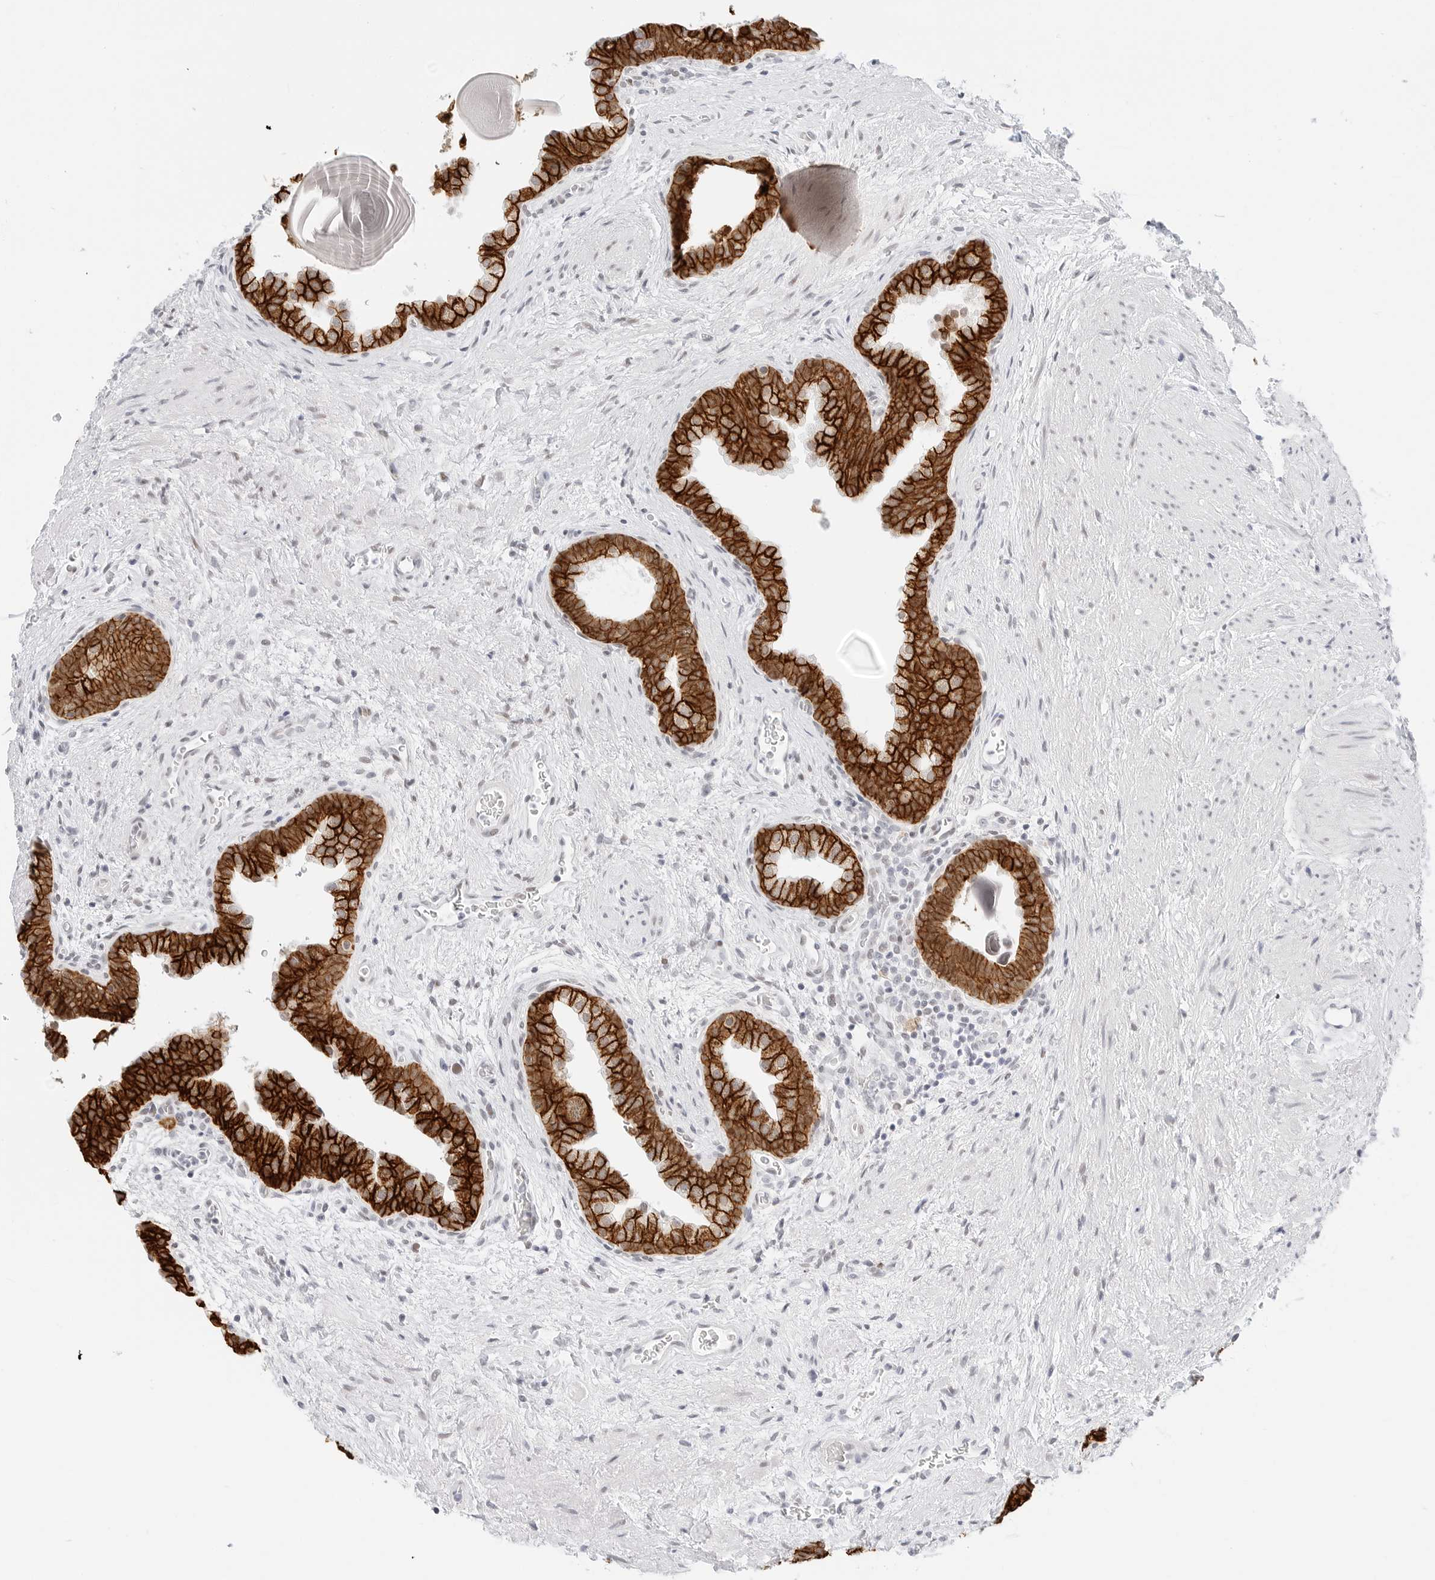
{"staining": {"intensity": "strong", "quantity": ">75%", "location": "cytoplasmic/membranous"}, "tissue": "prostate", "cell_type": "Glandular cells", "image_type": "normal", "snomed": [{"axis": "morphology", "description": "Normal tissue, NOS"}, {"axis": "topography", "description": "Prostate"}], "caption": "This histopathology image displays immunohistochemistry staining of unremarkable prostate, with high strong cytoplasmic/membranous positivity in approximately >75% of glandular cells.", "gene": "CDH1", "patient": {"sex": "male", "age": 48}}